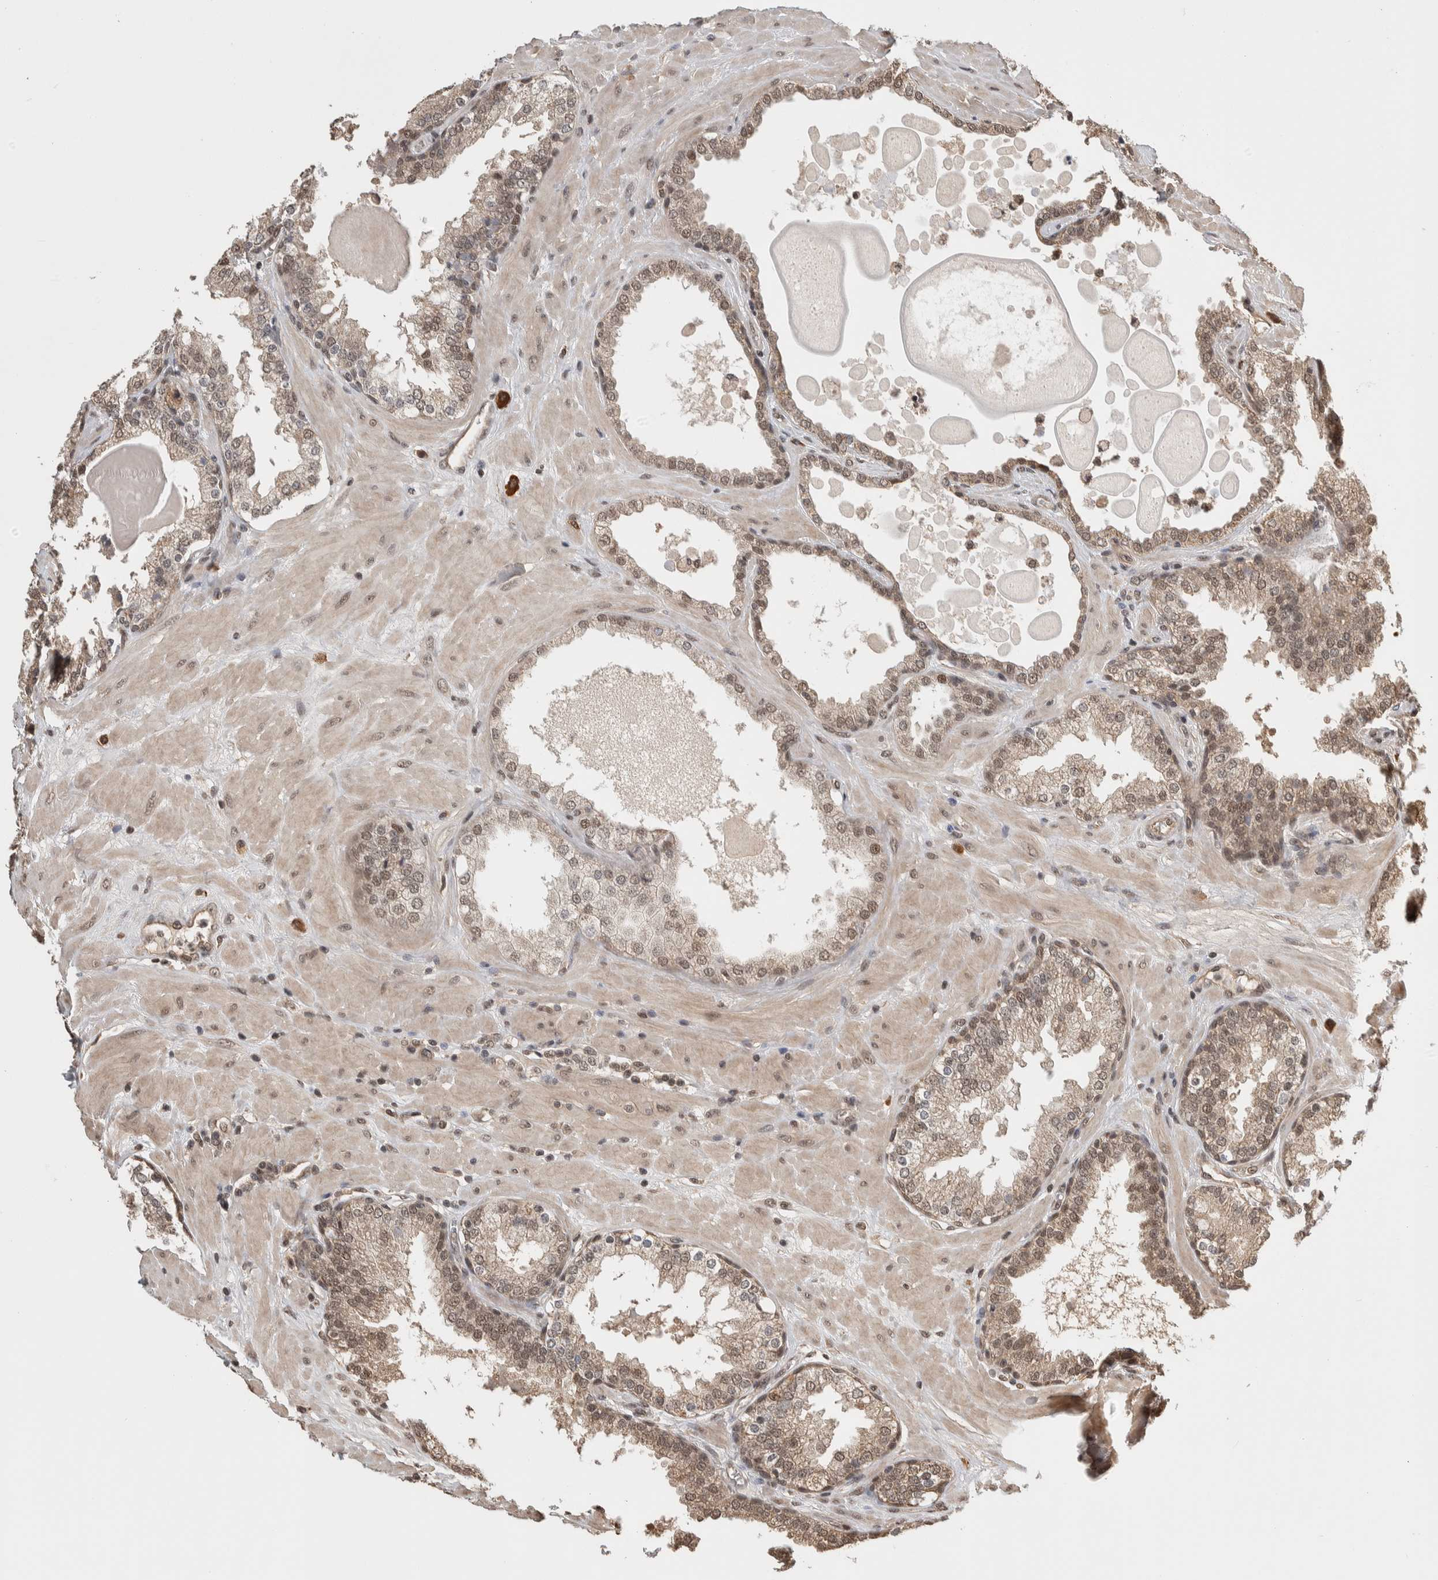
{"staining": {"intensity": "weak", "quantity": ">75%", "location": "nuclear"}, "tissue": "prostate", "cell_type": "Glandular cells", "image_type": "normal", "snomed": [{"axis": "morphology", "description": "Normal tissue, NOS"}, {"axis": "topography", "description": "Prostate"}], "caption": "The immunohistochemical stain highlights weak nuclear expression in glandular cells of benign prostate.", "gene": "ZNF592", "patient": {"sex": "male", "age": 51}}